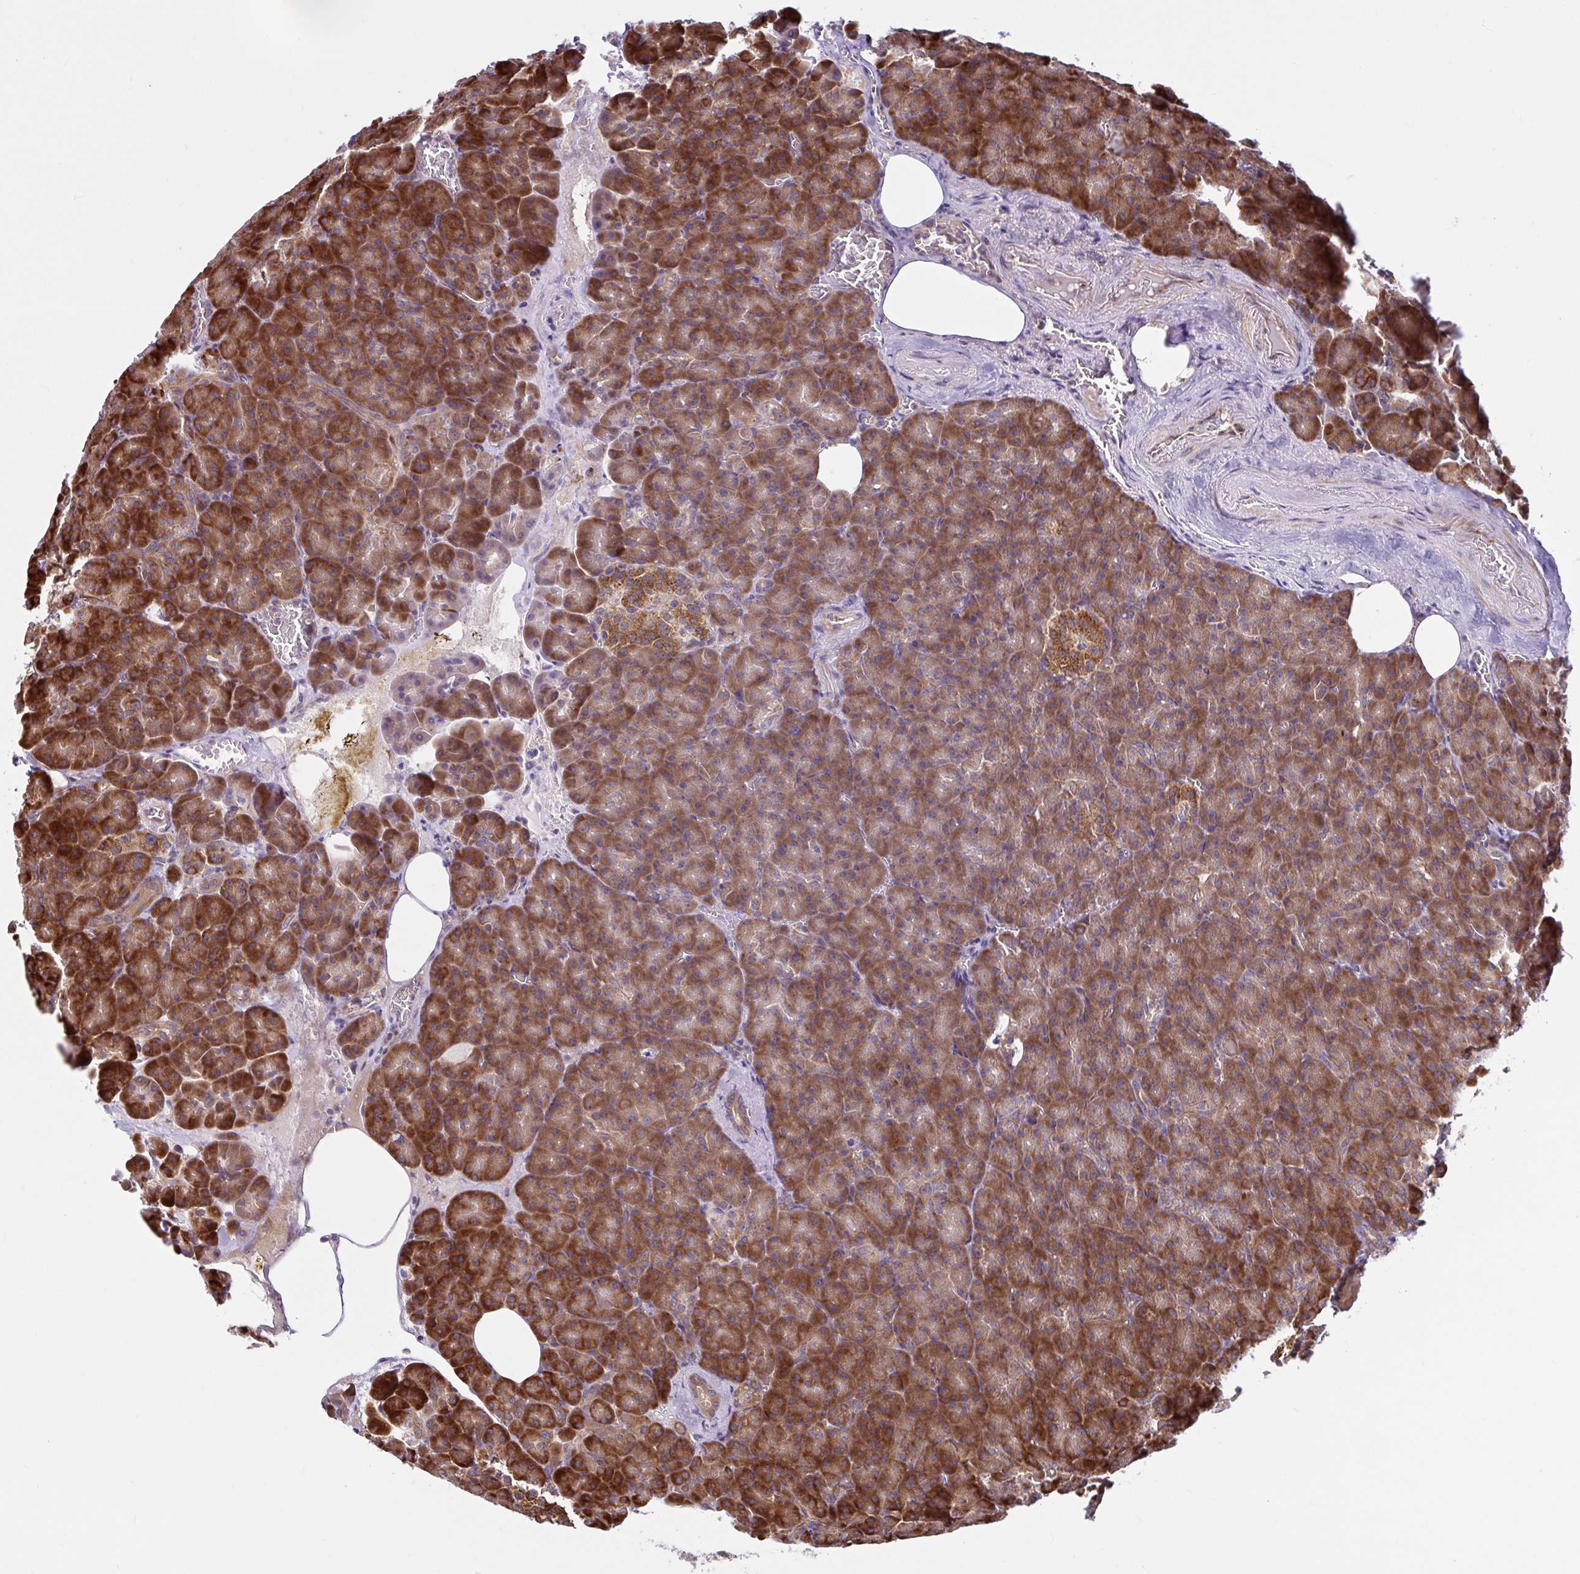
{"staining": {"intensity": "moderate", "quantity": ">75%", "location": "cytoplasmic/membranous"}, "tissue": "pancreas", "cell_type": "Exocrine glandular cells", "image_type": "normal", "snomed": [{"axis": "morphology", "description": "Normal tissue, NOS"}, {"axis": "topography", "description": "Pancreas"}], "caption": "The image reveals a brown stain indicating the presence of a protein in the cytoplasmic/membranous of exocrine glandular cells in pancreas.", "gene": "NTPCR", "patient": {"sex": "female", "age": 74}}